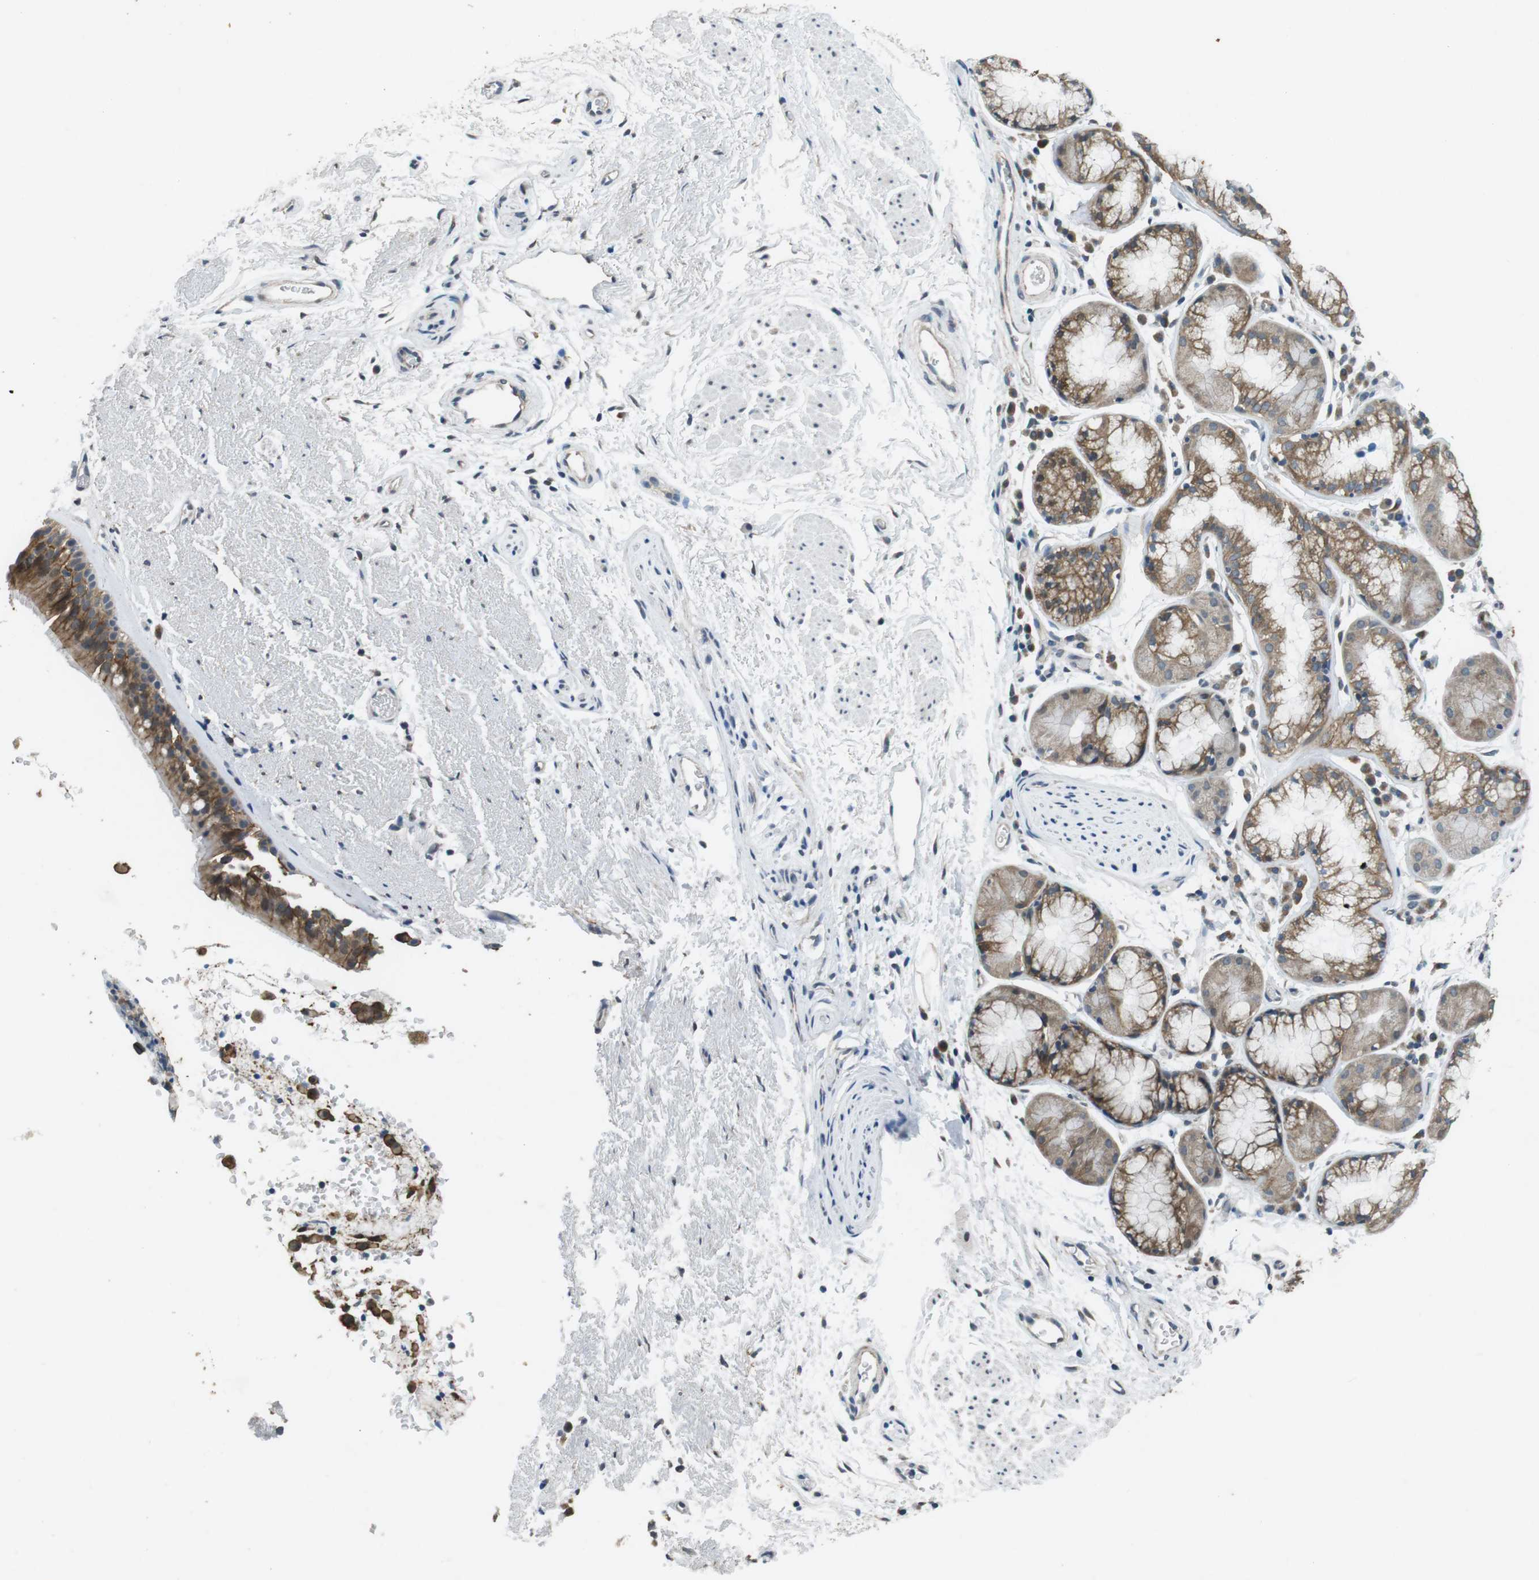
{"staining": {"intensity": "moderate", "quantity": ">75%", "location": "cytoplasmic/membranous"}, "tissue": "bronchus", "cell_type": "Respiratory epithelial cells", "image_type": "normal", "snomed": [{"axis": "morphology", "description": "Normal tissue, NOS"}, {"axis": "topography", "description": "Bronchus"}], "caption": "Moderate cytoplasmic/membranous protein positivity is identified in approximately >75% of respiratory epithelial cells in bronchus. The protein of interest is stained brown, and the nuclei are stained in blue (DAB IHC with brightfield microscopy, high magnification).", "gene": "CLDN7", "patient": {"sex": "female", "age": 54}}